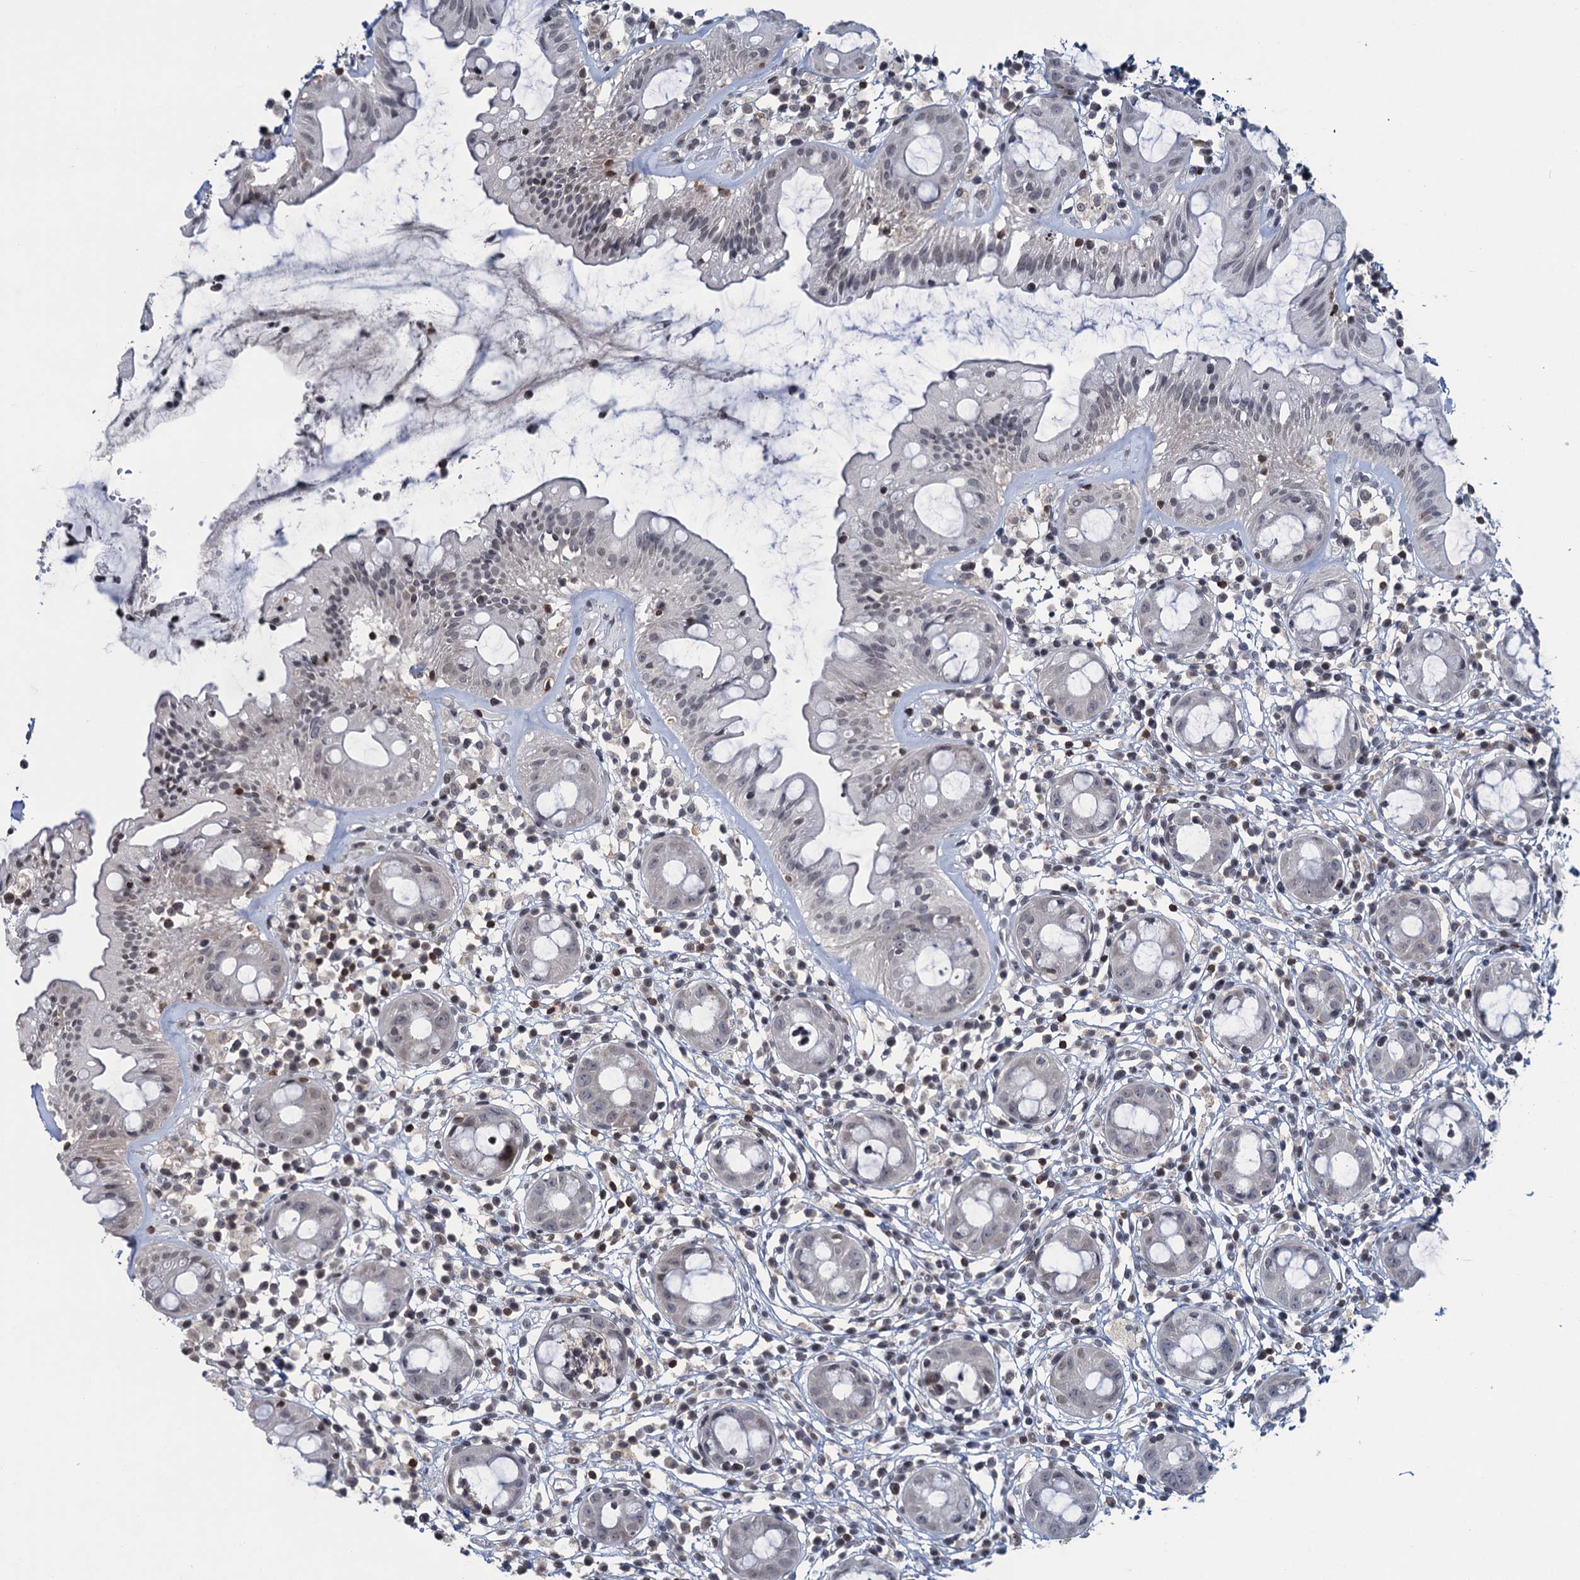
{"staining": {"intensity": "moderate", "quantity": "<25%", "location": "cytoplasmic/membranous,nuclear"}, "tissue": "rectum", "cell_type": "Glandular cells", "image_type": "normal", "snomed": [{"axis": "morphology", "description": "Normal tissue, NOS"}, {"axis": "topography", "description": "Rectum"}], "caption": "Immunohistochemical staining of normal rectum shows moderate cytoplasmic/membranous,nuclear protein positivity in about <25% of glandular cells.", "gene": "FYB1", "patient": {"sex": "female", "age": 57}}